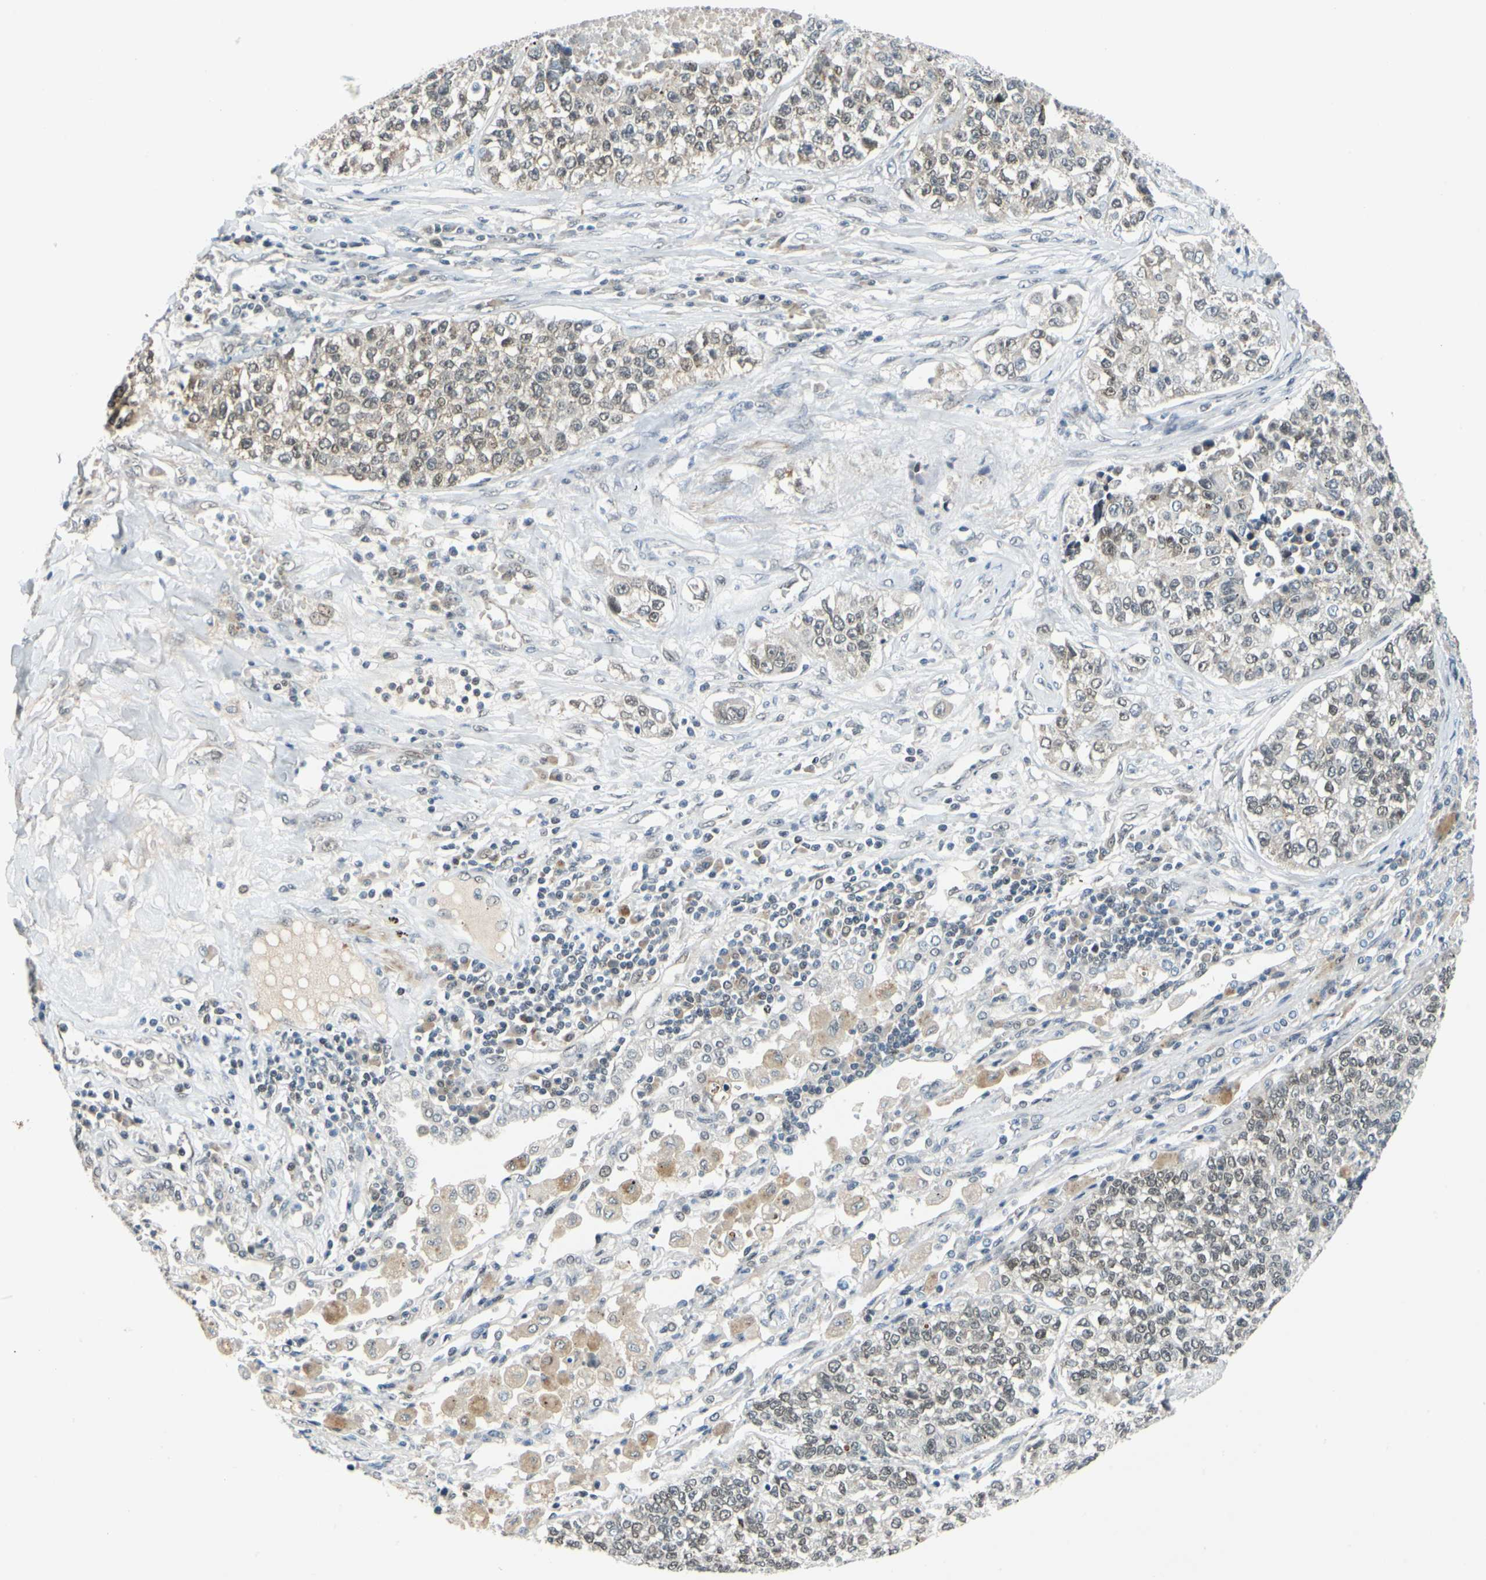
{"staining": {"intensity": "weak", "quantity": "25%-75%", "location": "cytoplasmic/membranous,nuclear"}, "tissue": "lung cancer", "cell_type": "Tumor cells", "image_type": "cancer", "snomed": [{"axis": "morphology", "description": "Adenocarcinoma, NOS"}, {"axis": "topography", "description": "Lung"}], "caption": "This photomicrograph reveals IHC staining of lung cancer (adenocarcinoma), with low weak cytoplasmic/membranous and nuclear expression in about 25%-75% of tumor cells.", "gene": "POGZ", "patient": {"sex": "male", "age": 49}}